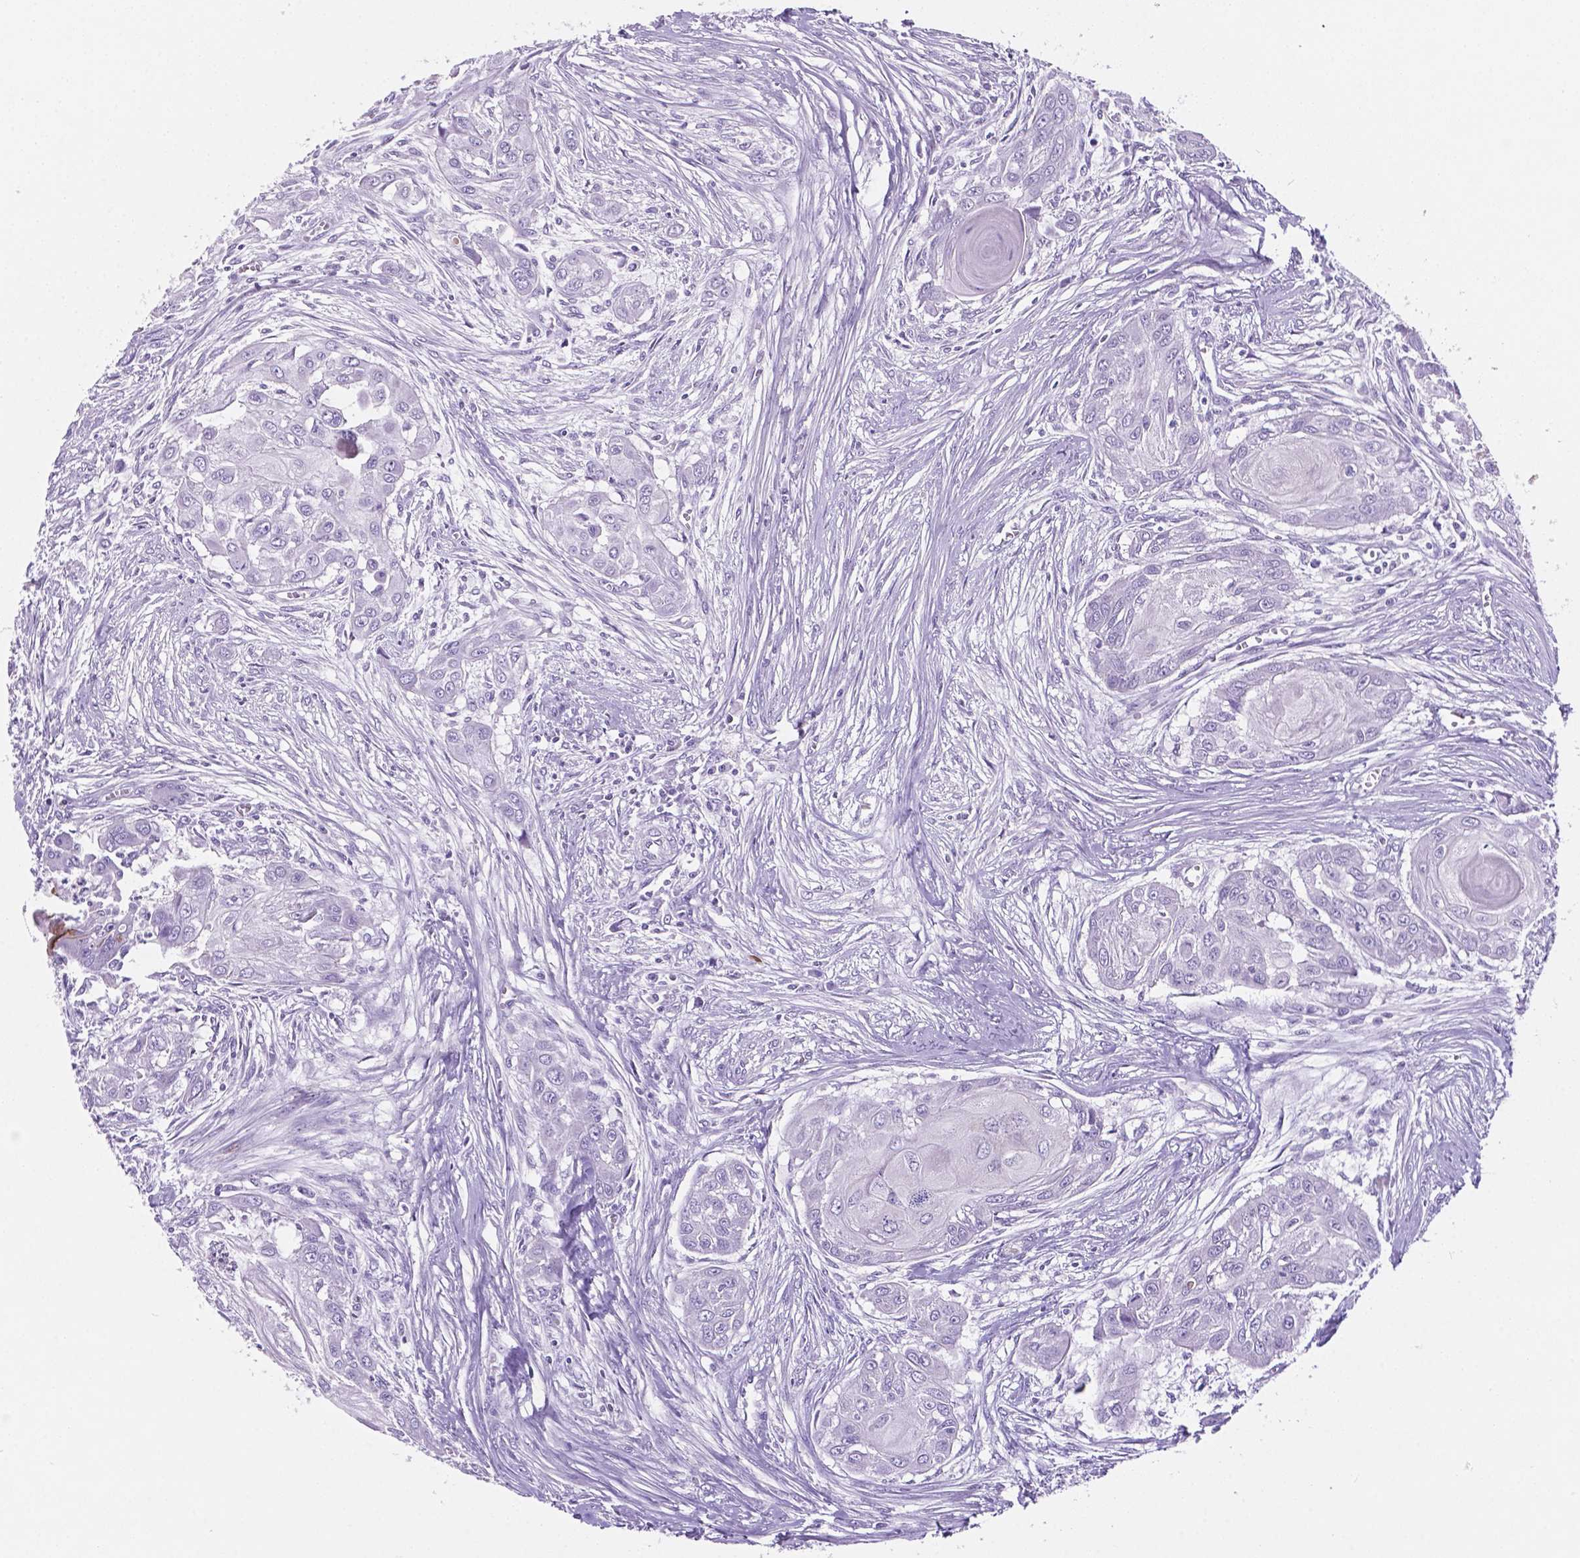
{"staining": {"intensity": "negative", "quantity": "none", "location": "none"}, "tissue": "head and neck cancer", "cell_type": "Tumor cells", "image_type": "cancer", "snomed": [{"axis": "morphology", "description": "Squamous cell carcinoma, NOS"}, {"axis": "topography", "description": "Oral tissue"}, {"axis": "topography", "description": "Head-Neck"}], "caption": "IHC histopathology image of human head and neck cancer stained for a protein (brown), which shows no staining in tumor cells.", "gene": "EBLN2", "patient": {"sex": "male", "age": 71}}